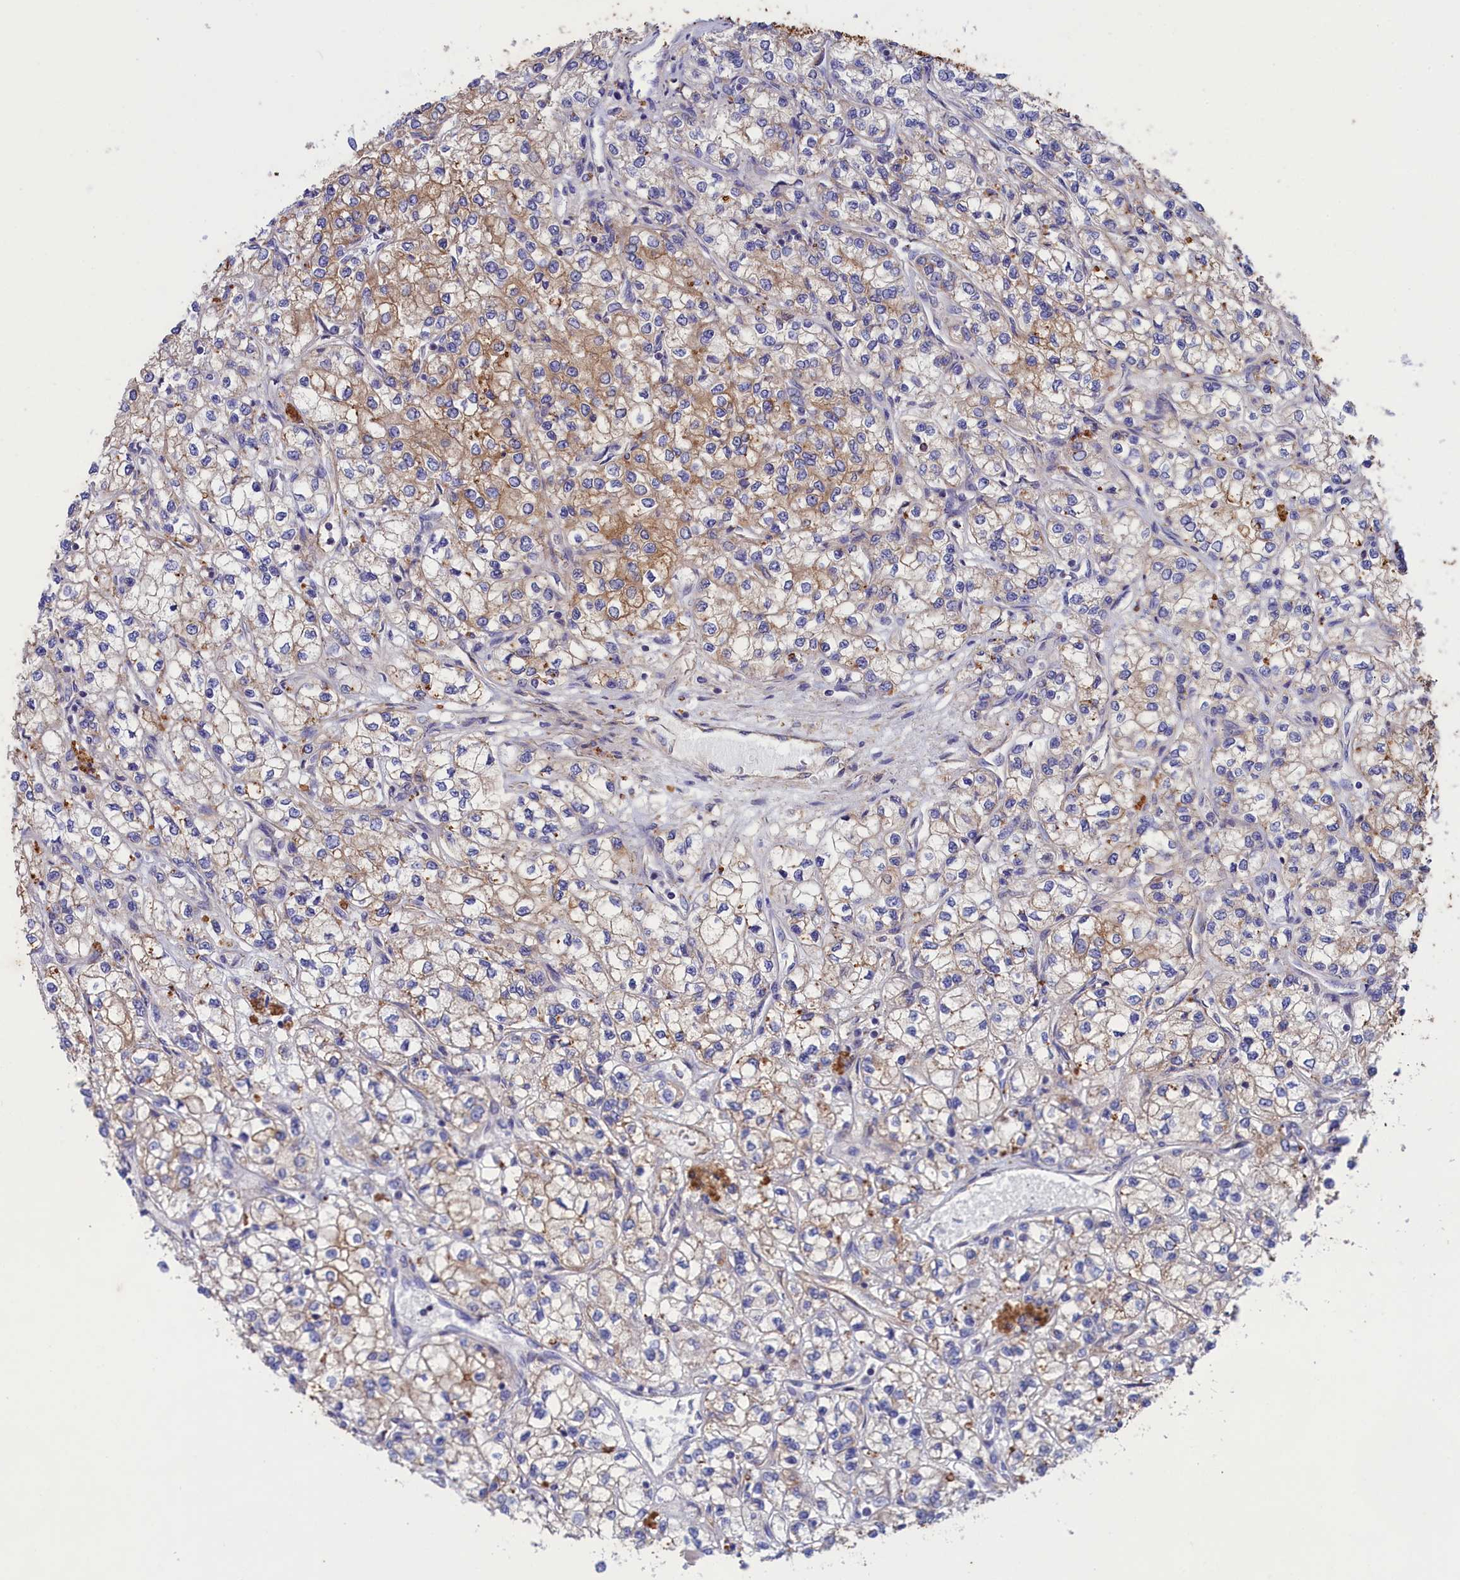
{"staining": {"intensity": "weak", "quantity": "<25%", "location": "cytoplasmic/membranous"}, "tissue": "renal cancer", "cell_type": "Tumor cells", "image_type": "cancer", "snomed": [{"axis": "morphology", "description": "Adenocarcinoma, NOS"}, {"axis": "topography", "description": "Kidney"}], "caption": "Immunohistochemistry (IHC) image of neoplastic tissue: adenocarcinoma (renal) stained with DAB demonstrates no significant protein positivity in tumor cells. (DAB immunohistochemistry visualized using brightfield microscopy, high magnification).", "gene": "SCAMP4", "patient": {"sex": "male", "age": 80}}